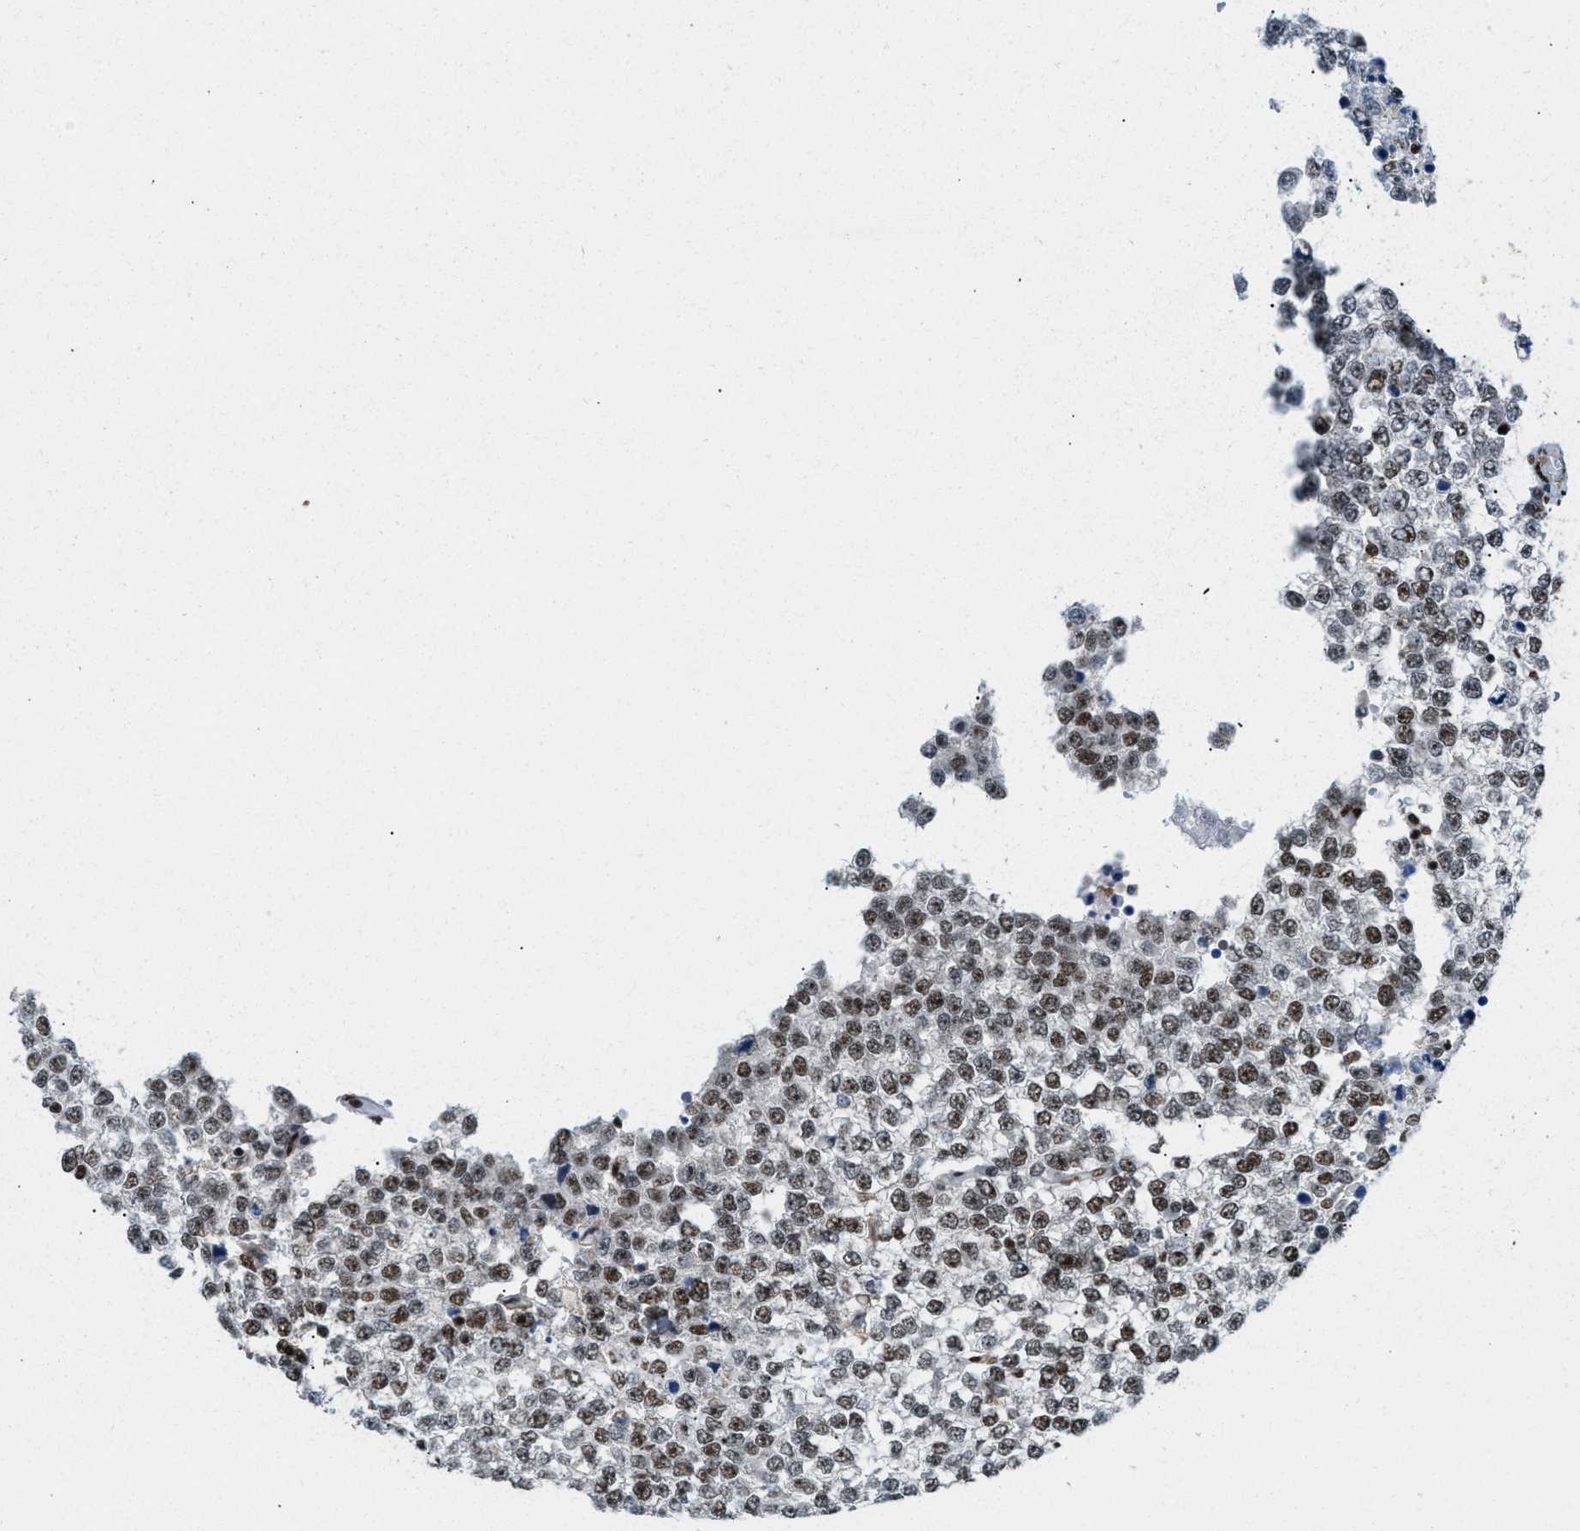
{"staining": {"intensity": "moderate", "quantity": "25%-75%", "location": "nuclear"}, "tissue": "testis cancer", "cell_type": "Tumor cells", "image_type": "cancer", "snomed": [{"axis": "morphology", "description": "Seminoma, NOS"}, {"axis": "topography", "description": "Testis"}], "caption": "Immunohistochemical staining of testis seminoma shows medium levels of moderate nuclear protein expression in about 25%-75% of tumor cells. The protein of interest is stained brown, and the nuclei are stained in blue (DAB IHC with brightfield microscopy, high magnification).", "gene": "NUMA1", "patient": {"sex": "male", "age": 65}}